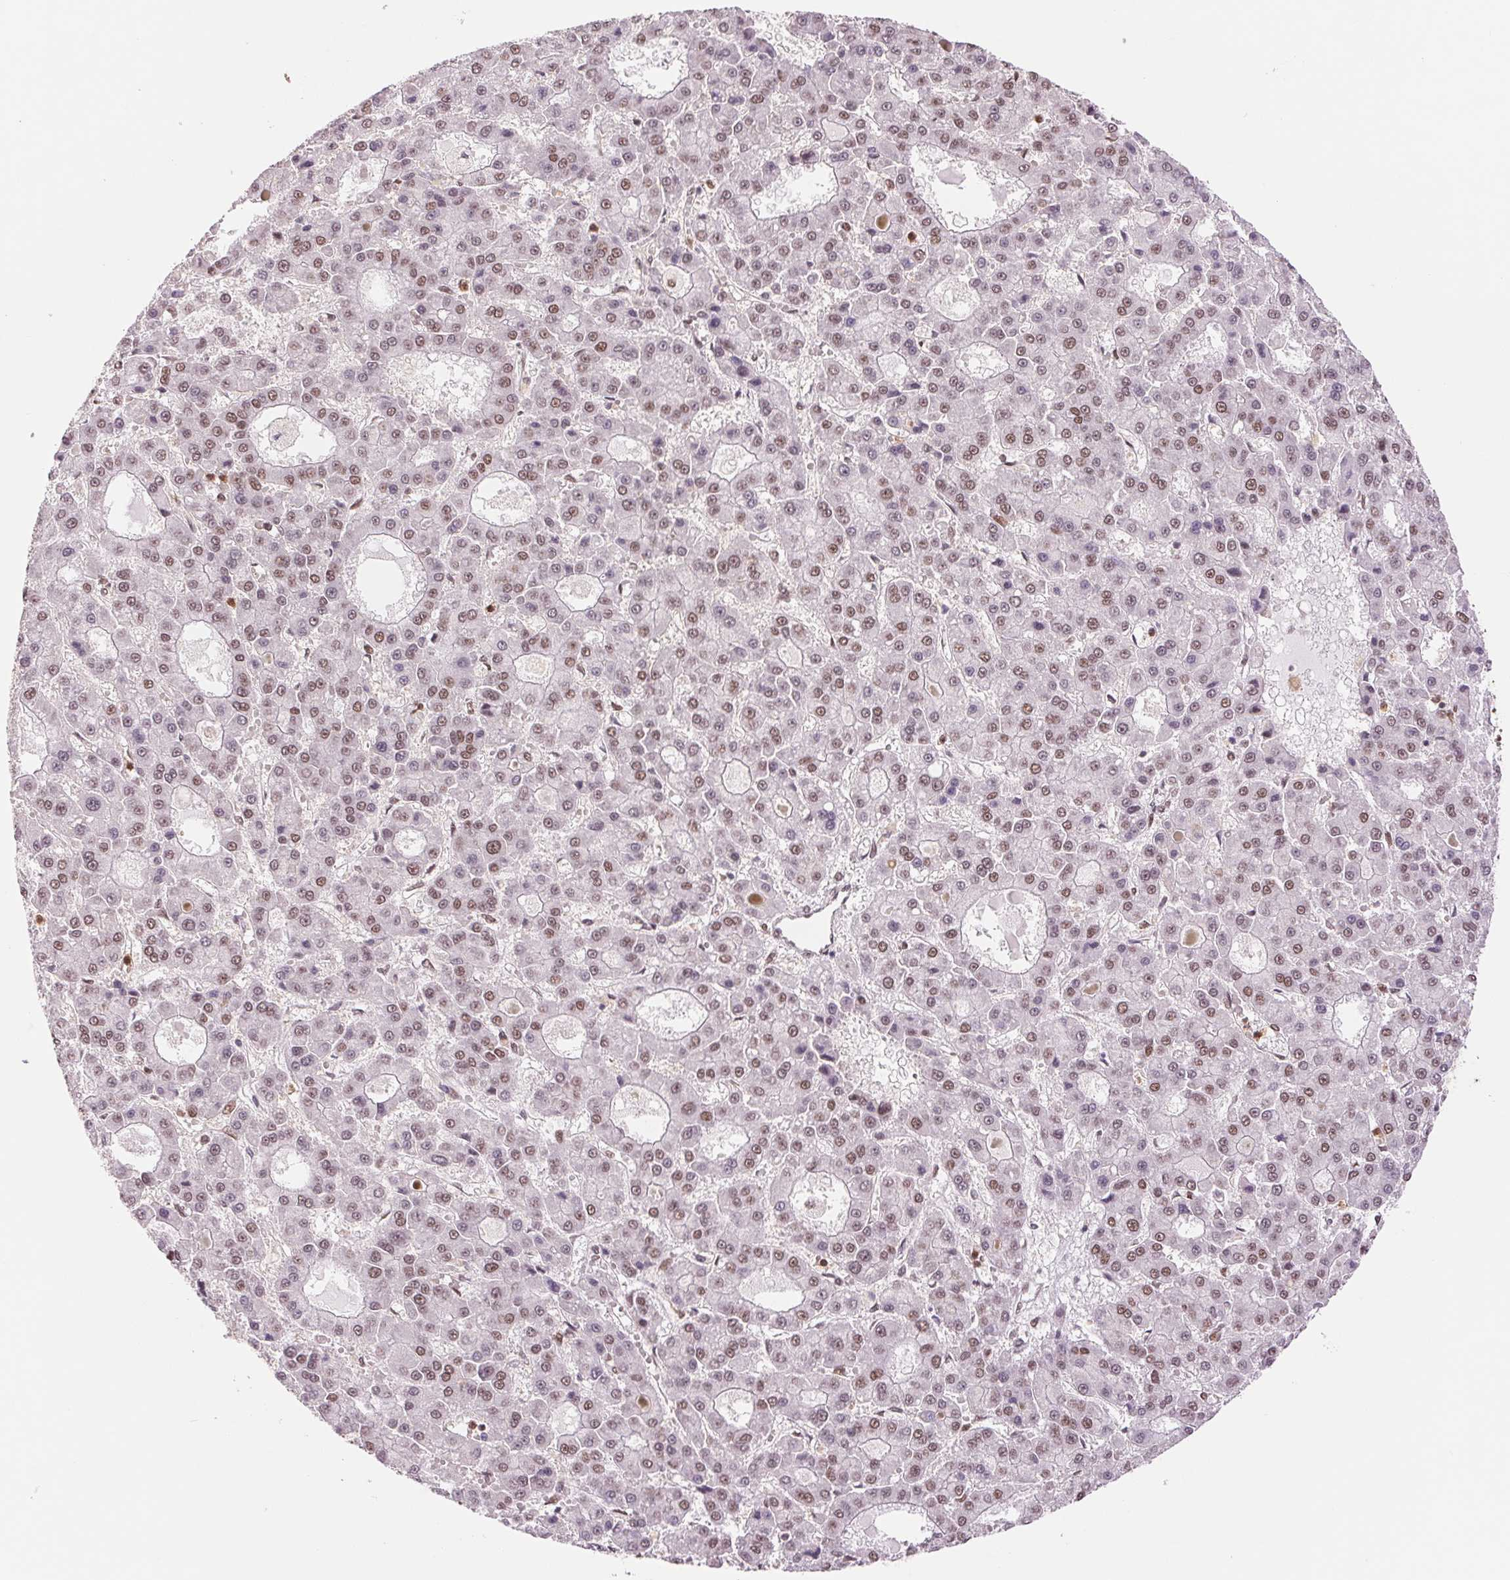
{"staining": {"intensity": "moderate", "quantity": "25%-75%", "location": "nuclear"}, "tissue": "liver cancer", "cell_type": "Tumor cells", "image_type": "cancer", "snomed": [{"axis": "morphology", "description": "Carcinoma, Hepatocellular, NOS"}, {"axis": "topography", "description": "Liver"}], "caption": "There is medium levels of moderate nuclear staining in tumor cells of hepatocellular carcinoma (liver), as demonstrated by immunohistochemical staining (brown color).", "gene": "SREK1", "patient": {"sex": "male", "age": 70}}